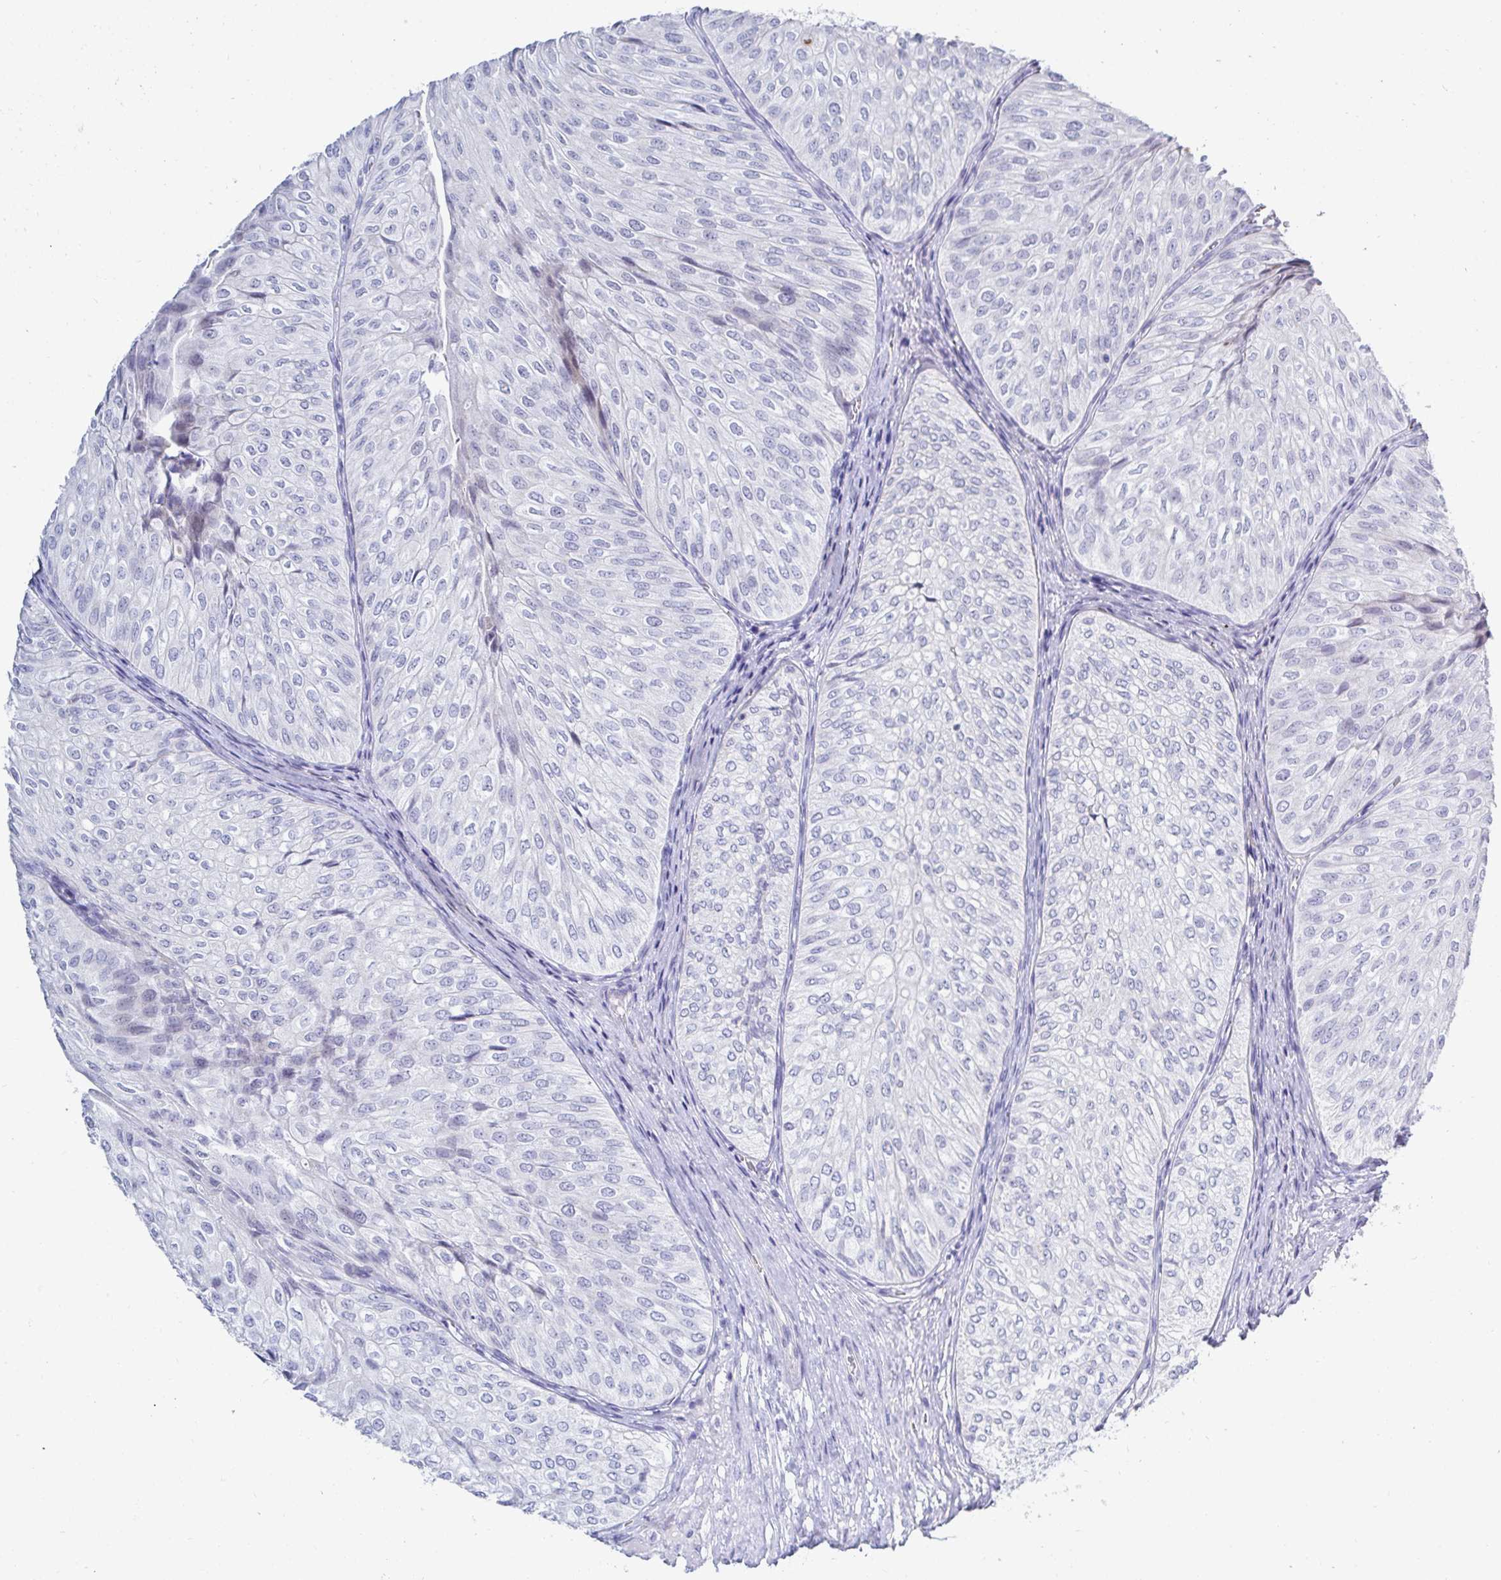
{"staining": {"intensity": "negative", "quantity": "none", "location": "none"}, "tissue": "urothelial cancer", "cell_type": "Tumor cells", "image_type": "cancer", "snomed": [{"axis": "morphology", "description": "Urothelial carcinoma, NOS"}, {"axis": "topography", "description": "Urinary bladder"}], "caption": "High magnification brightfield microscopy of urothelial cancer stained with DAB (3,3'-diaminobenzidine) (brown) and counterstained with hematoxylin (blue): tumor cells show no significant staining.", "gene": "OR10K1", "patient": {"sex": "male", "age": 62}}